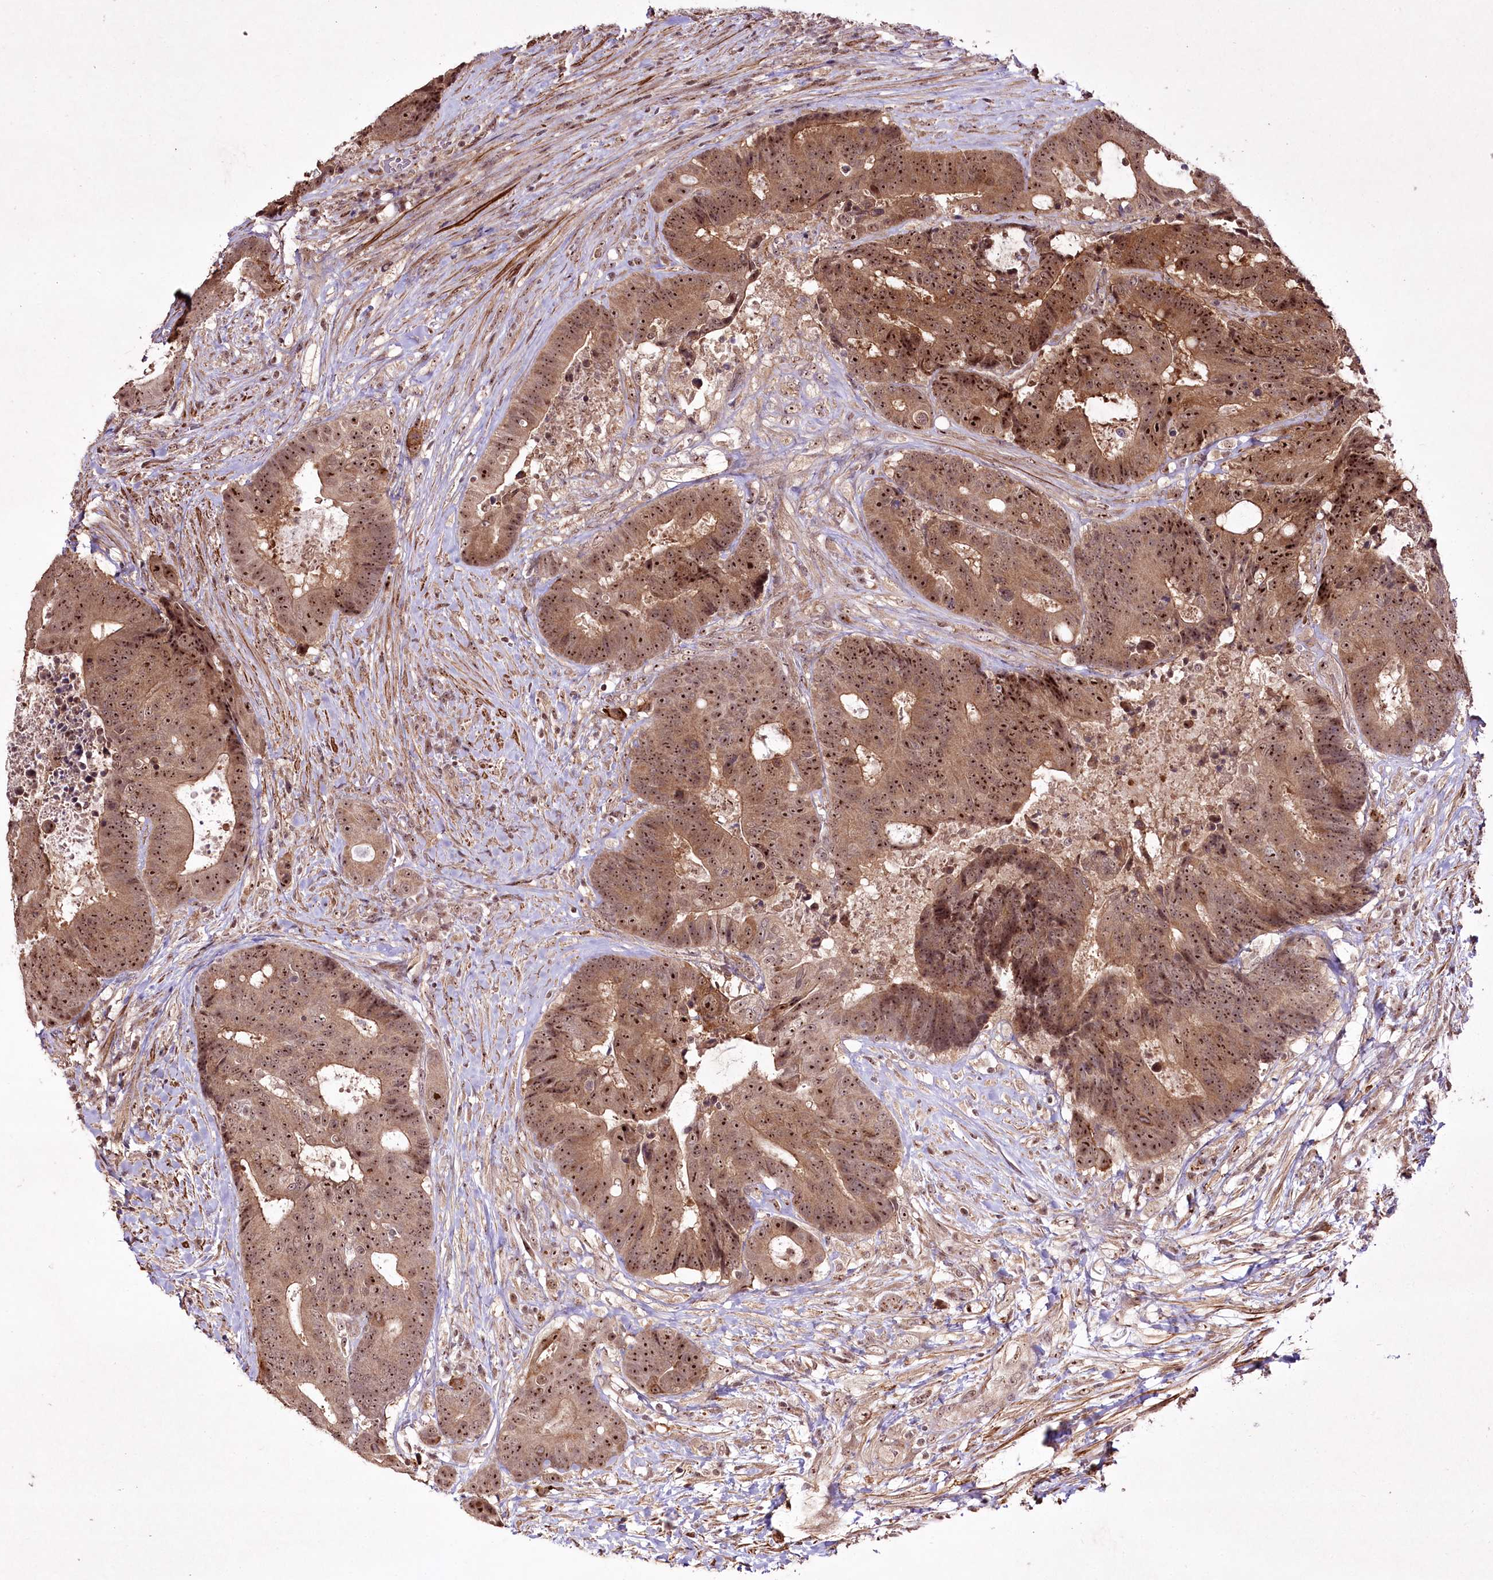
{"staining": {"intensity": "moderate", "quantity": ">75%", "location": "cytoplasmic/membranous,nuclear"}, "tissue": "colorectal cancer", "cell_type": "Tumor cells", "image_type": "cancer", "snomed": [{"axis": "morphology", "description": "Adenocarcinoma, NOS"}, {"axis": "topography", "description": "Rectum"}], "caption": "A brown stain labels moderate cytoplasmic/membranous and nuclear expression of a protein in colorectal cancer (adenocarcinoma) tumor cells.", "gene": "CCDC59", "patient": {"sex": "male", "age": 69}}